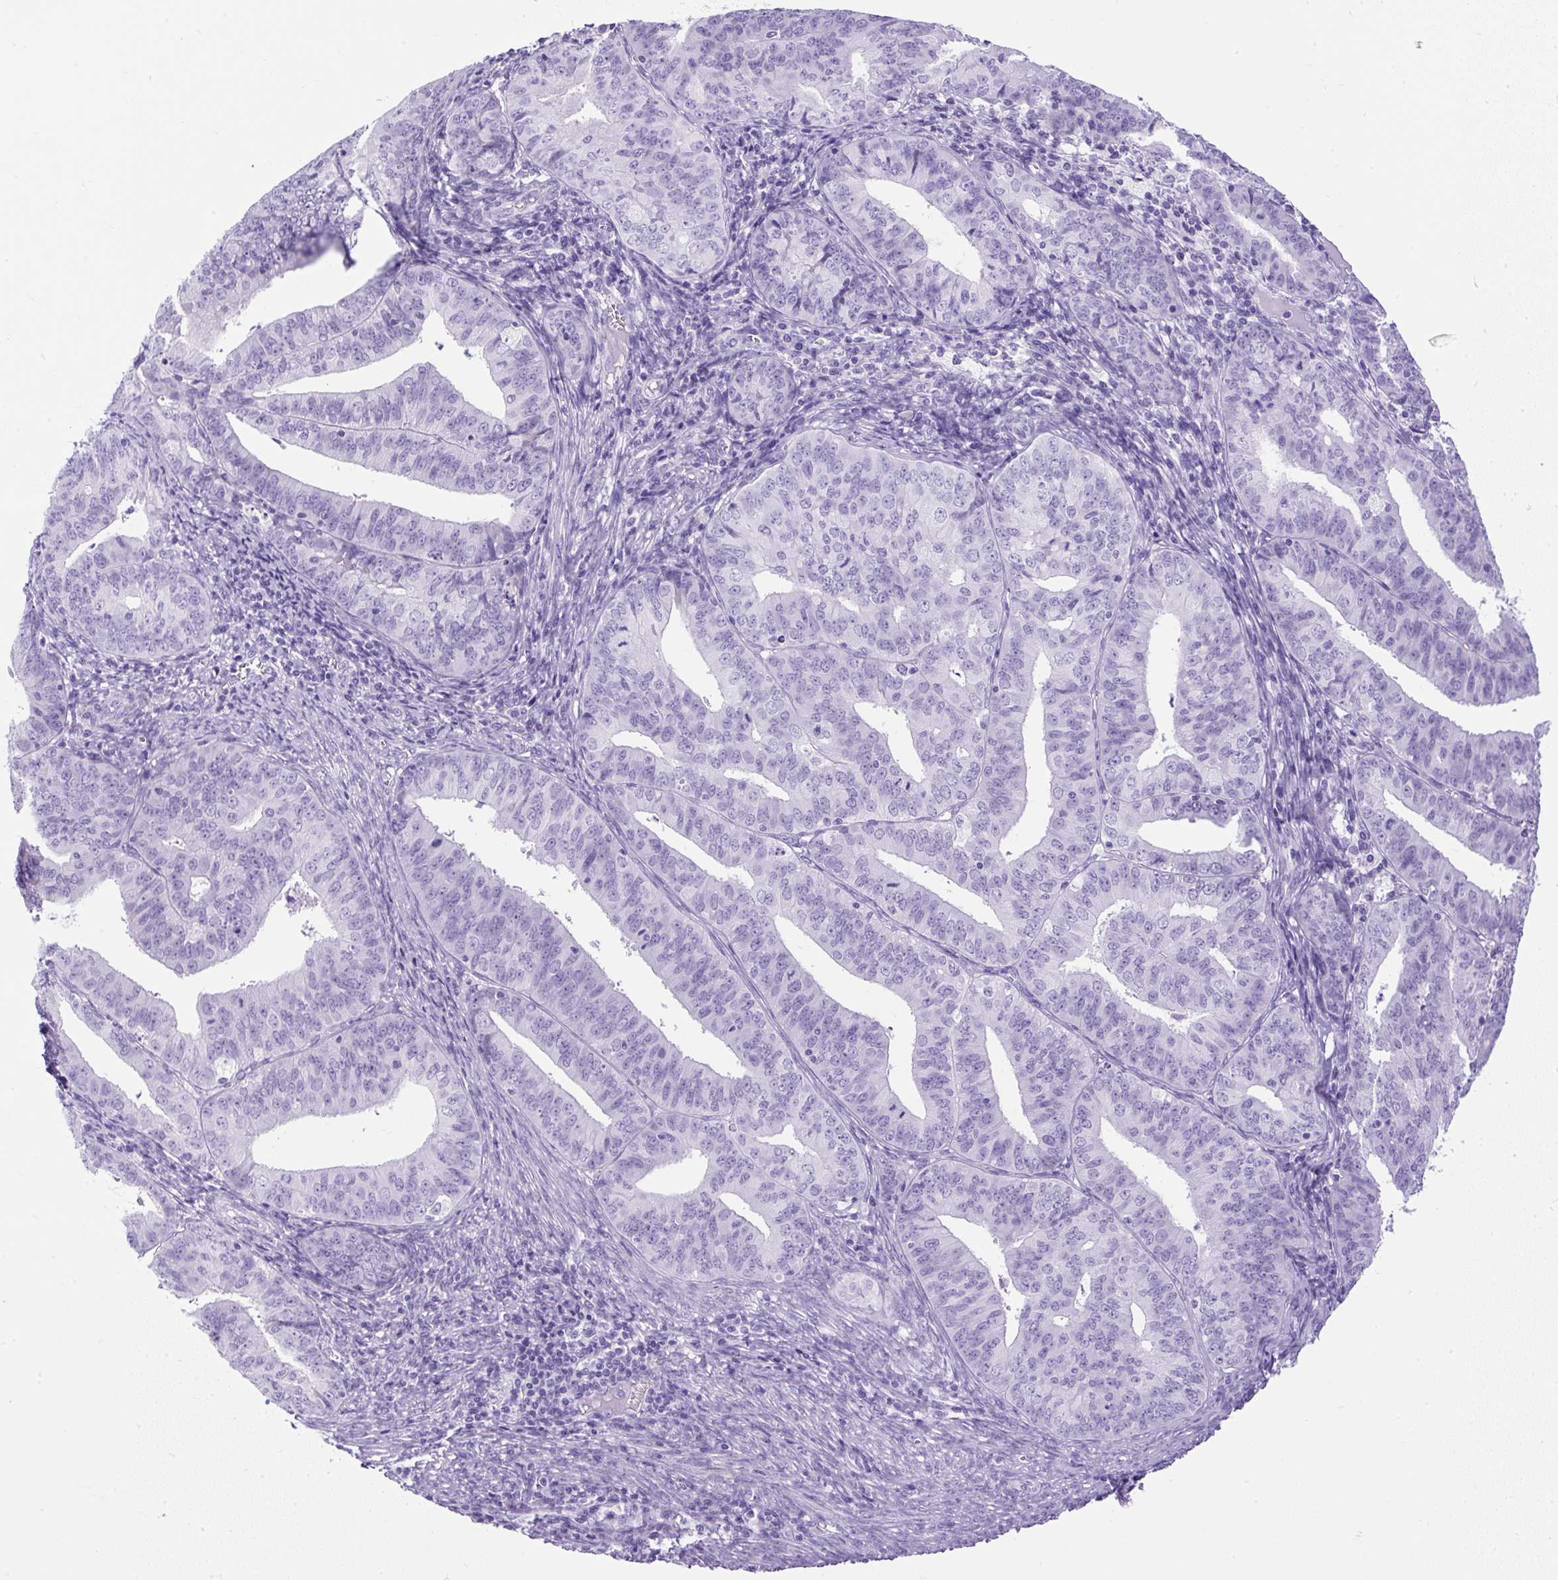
{"staining": {"intensity": "negative", "quantity": "none", "location": "none"}, "tissue": "endometrial cancer", "cell_type": "Tumor cells", "image_type": "cancer", "snomed": [{"axis": "morphology", "description": "Adenocarcinoma, NOS"}, {"axis": "topography", "description": "Endometrium"}], "caption": "Immunohistochemical staining of human endometrial adenocarcinoma reveals no significant expression in tumor cells.", "gene": "UPP1", "patient": {"sex": "female", "age": 73}}